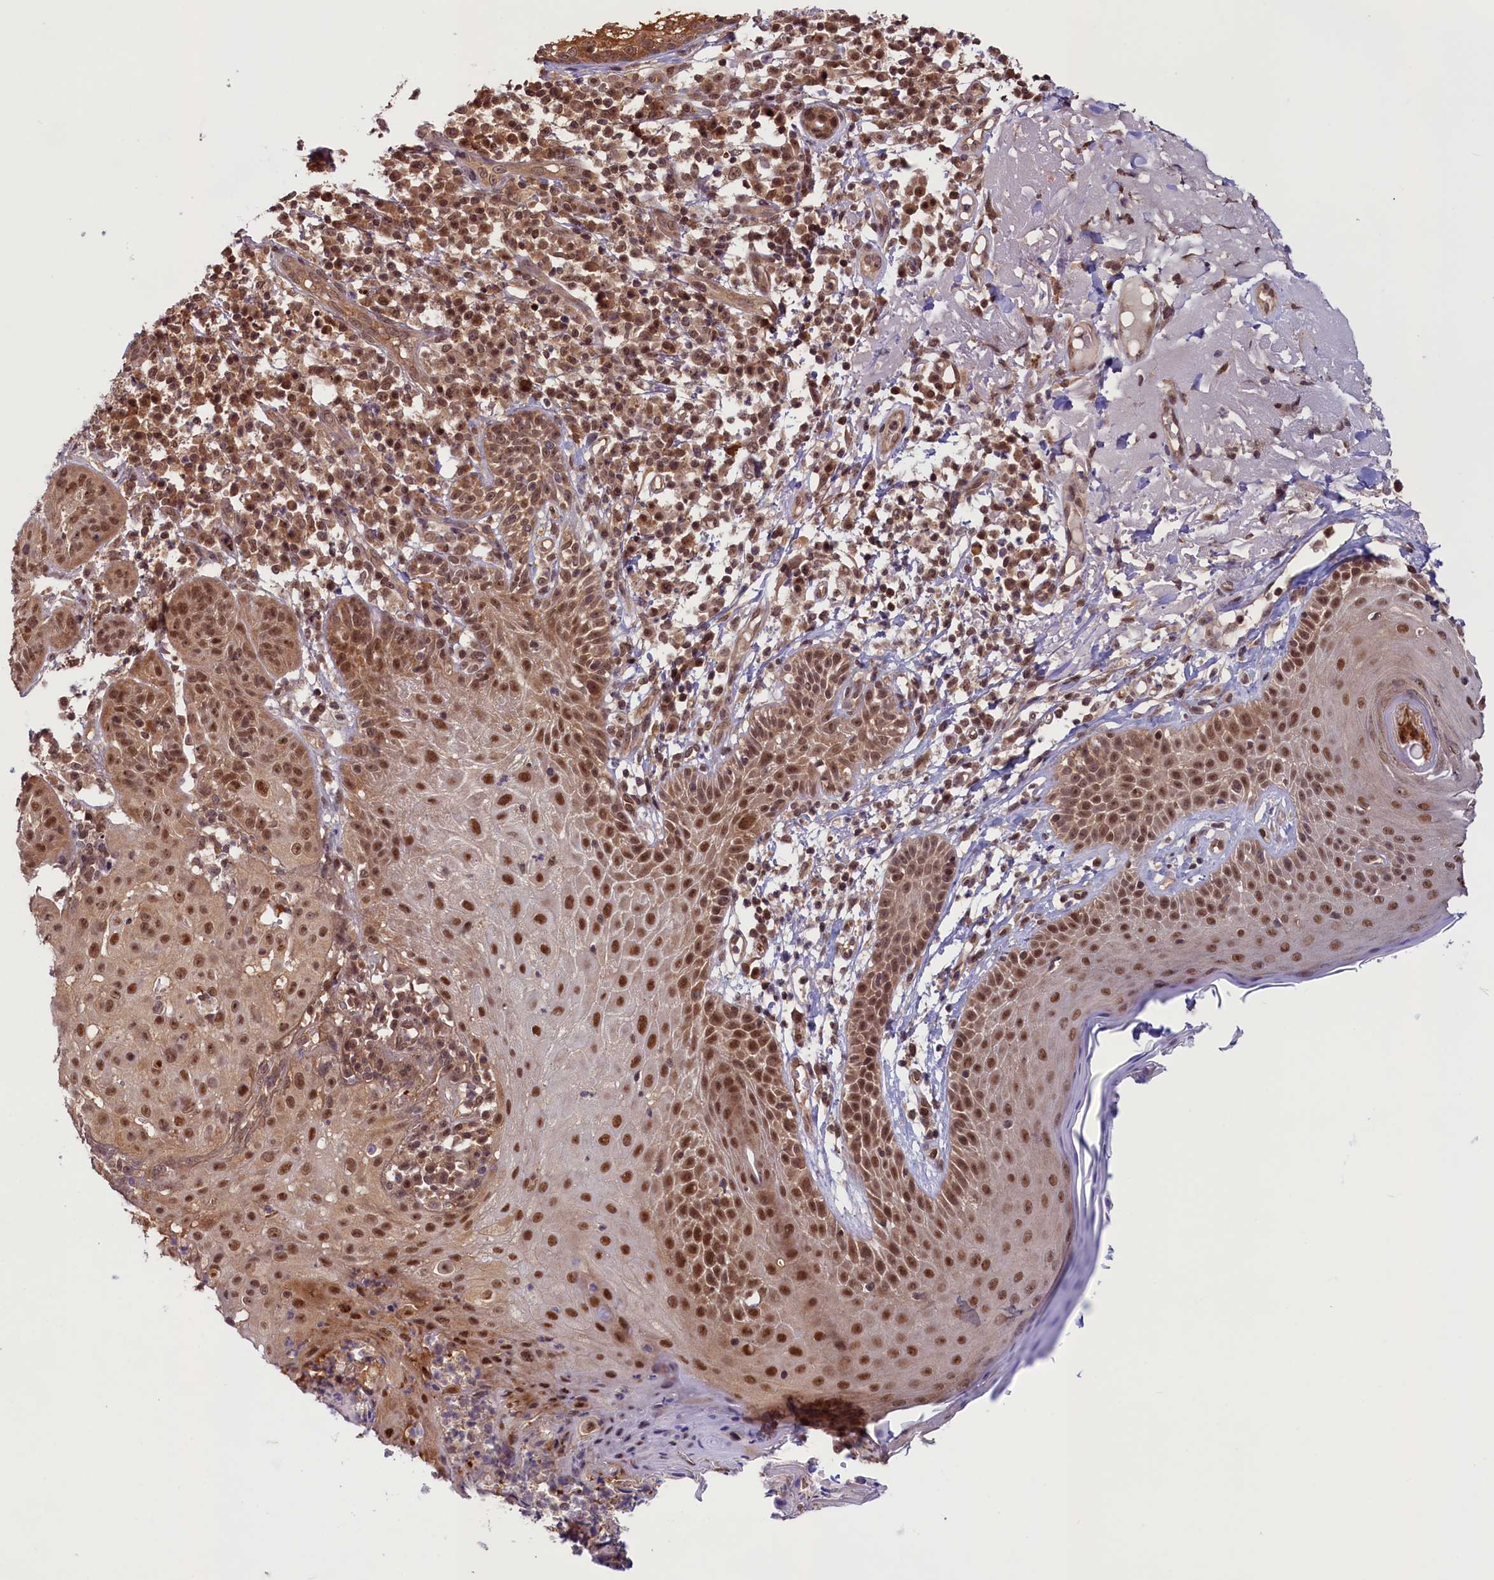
{"staining": {"intensity": "moderate", "quantity": ">75%", "location": "cytoplasmic/membranous,nuclear"}, "tissue": "skin cancer", "cell_type": "Tumor cells", "image_type": "cancer", "snomed": [{"axis": "morphology", "description": "Normal tissue, NOS"}, {"axis": "morphology", "description": "Basal cell carcinoma"}, {"axis": "topography", "description": "Skin"}], "caption": "IHC of human skin basal cell carcinoma reveals medium levels of moderate cytoplasmic/membranous and nuclear staining in approximately >75% of tumor cells.", "gene": "SLC7A6OS", "patient": {"sex": "male", "age": 93}}